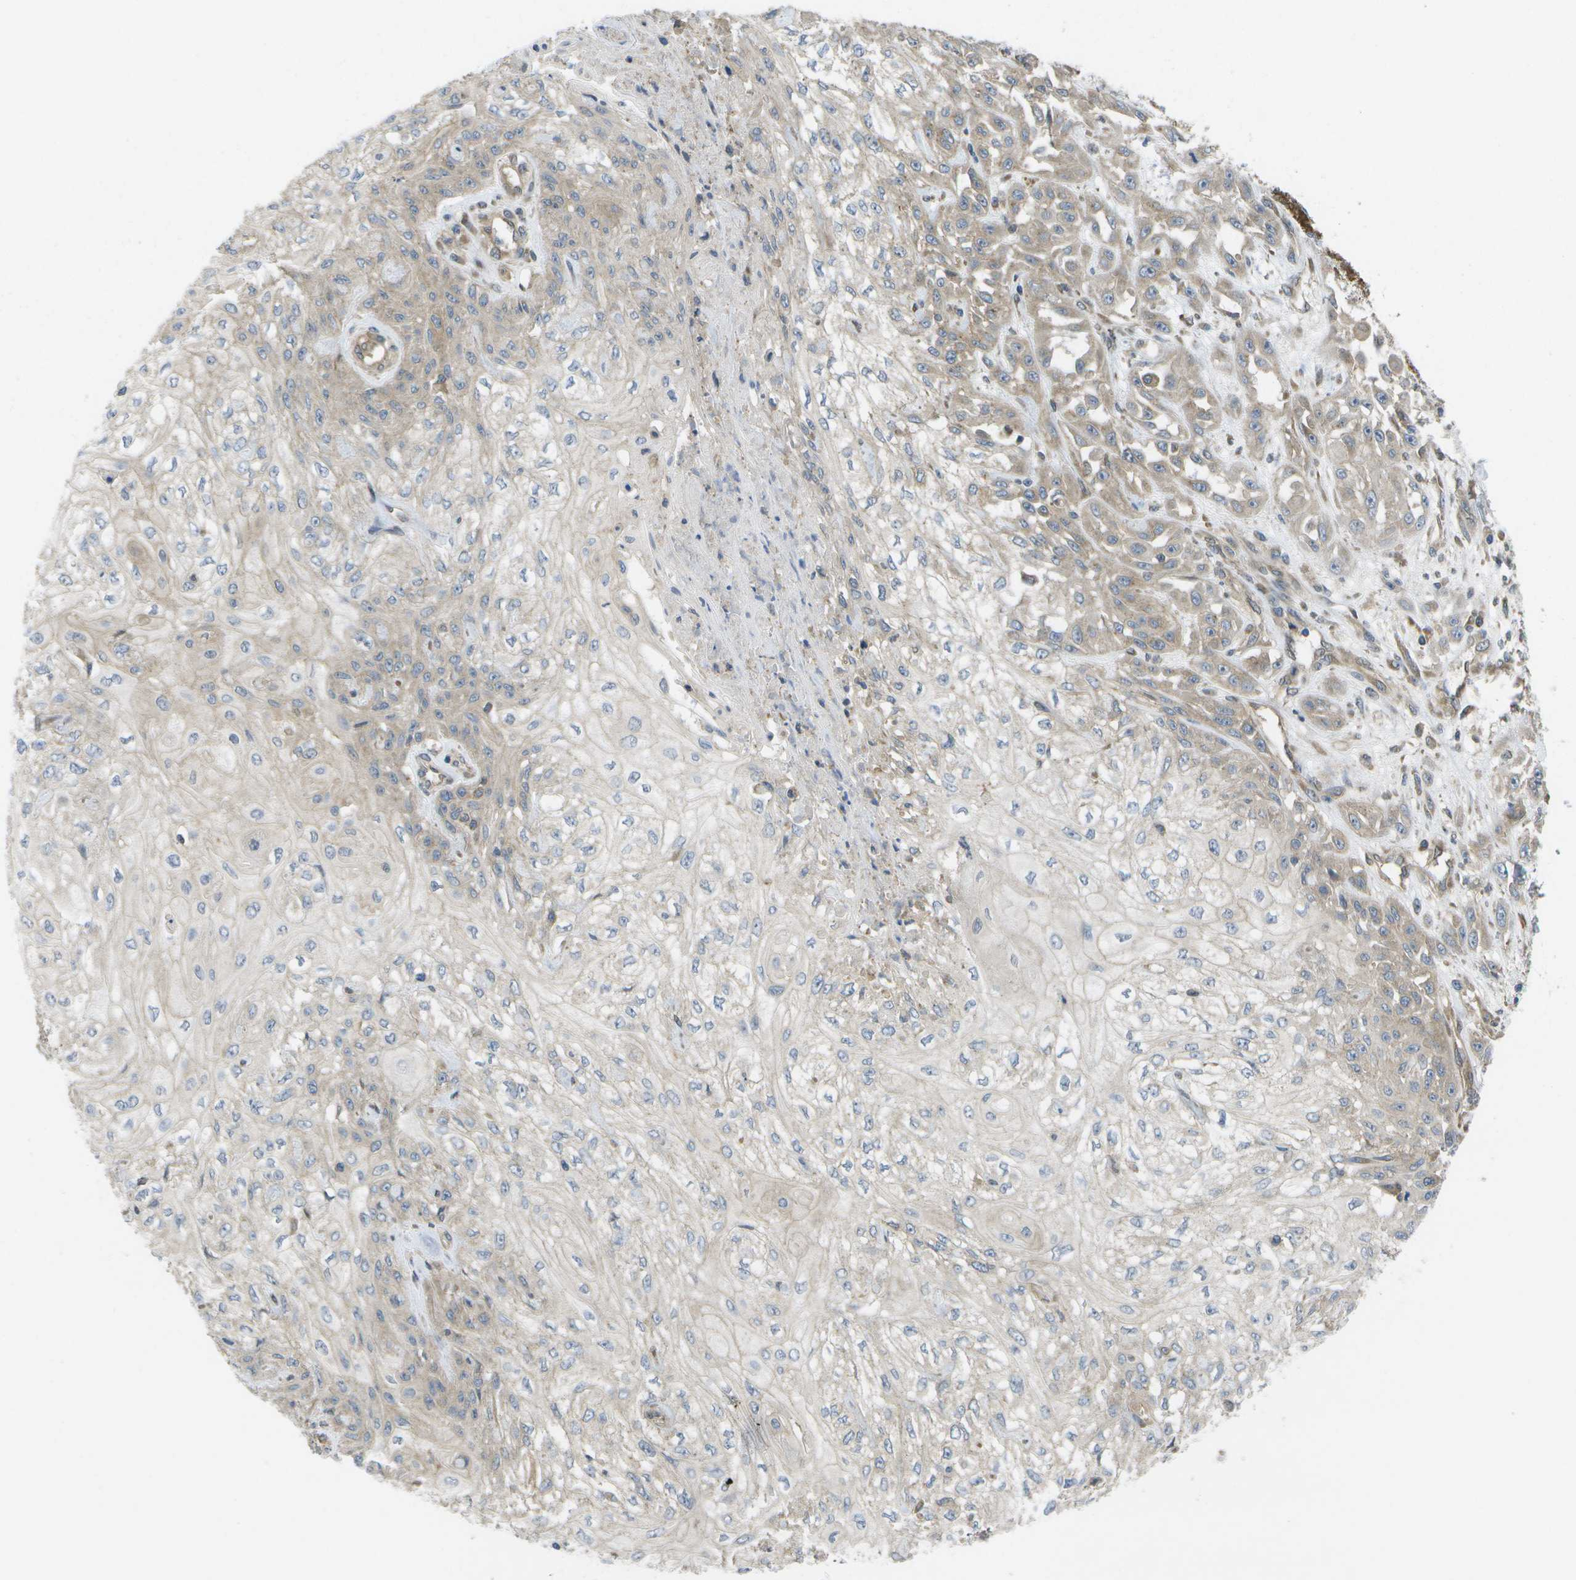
{"staining": {"intensity": "weak", "quantity": "25%-75%", "location": "cytoplasmic/membranous"}, "tissue": "skin cancer", "cell_type": "Tumor cells", "image_type": "cancer", "snomed": [{"axis": "morphology", "description": "Squamous cell carcinoma, NOS"}, {"axis": "morphology", "description": "Squamous cell carcinoma, metastatic, NOS"}, {"axis": "topography", "description": "Skin"}, {"axis": "topography", "description": "Lymph node"}], "caption": "Skin metastatic squamous cell carcinoma stained for a protein shows weak cytoplasmic/membranous positivity in tumor cells.", "gene": "DPM3", "patient": {"sex": "male", "age": 75}}